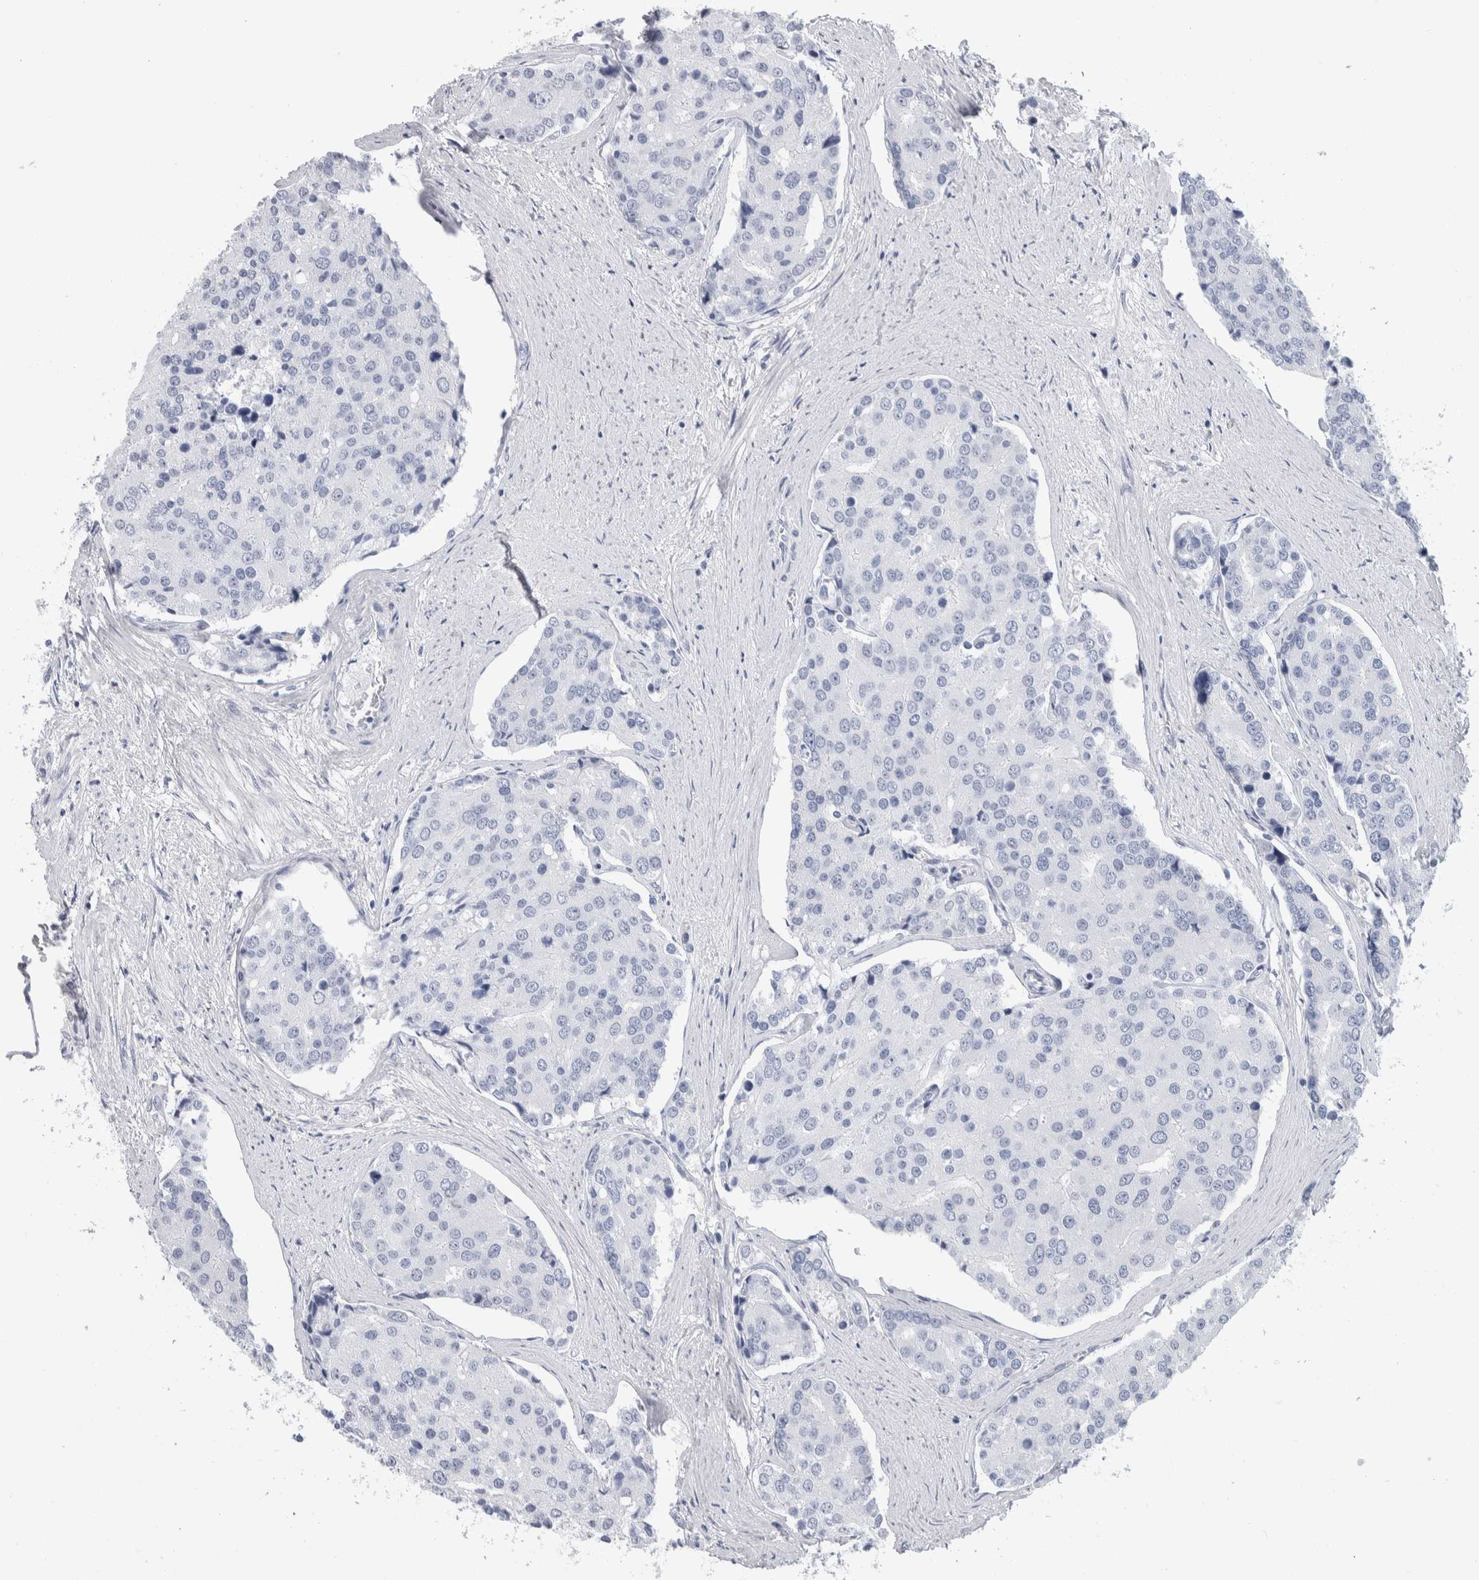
{"staining": {"intensity": "negative", "quantity": "none", "location": "none"}, "tissue": "prostate cancer", "cell_type": "Tumor cells", "image_type": "cancer", "snomed": [{"axis": "morphology", "description": "Adenocarcinoma, High grade"}, {"axis": "topography", "description": "Prostate"}], "caption": "Tumor cells show no significant protein expression in adenocarcinoma (high-grade) (prostate).", "gene": "LURAP1L", "patient": {"sex": "male", "age": 50}}